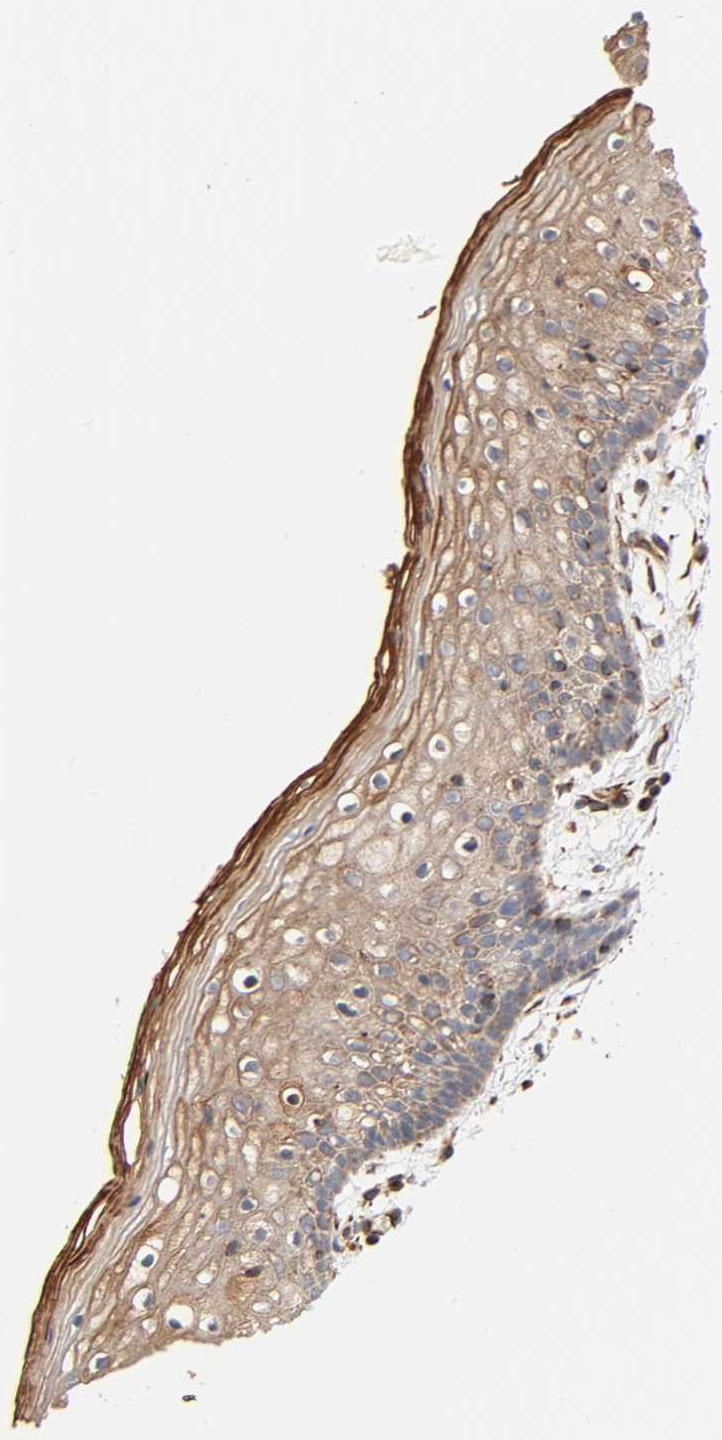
{"staining": {"intensity": "moderate", "quantity": ">75%", "location": "cytoplasmic/membranous"}, "tissue": "vagina", "cell_type": "Squamous epithelial cells", "image_type": "normal", "snomed": [{"axis": "morphology", "description": "Normal tissue, NOS"}, {"axis": "topography", "description": "Vagina"}], "caption": "Immunohistochemistry micrograph of normal human vagina stained for a protein (brown), which displays medium levels of moderate cytoplasmic/membranous positivity in approximately >75% of squamous epithelial cells.", "gene": "REEP5", "patient": {"sex": "female", "age": 46}}